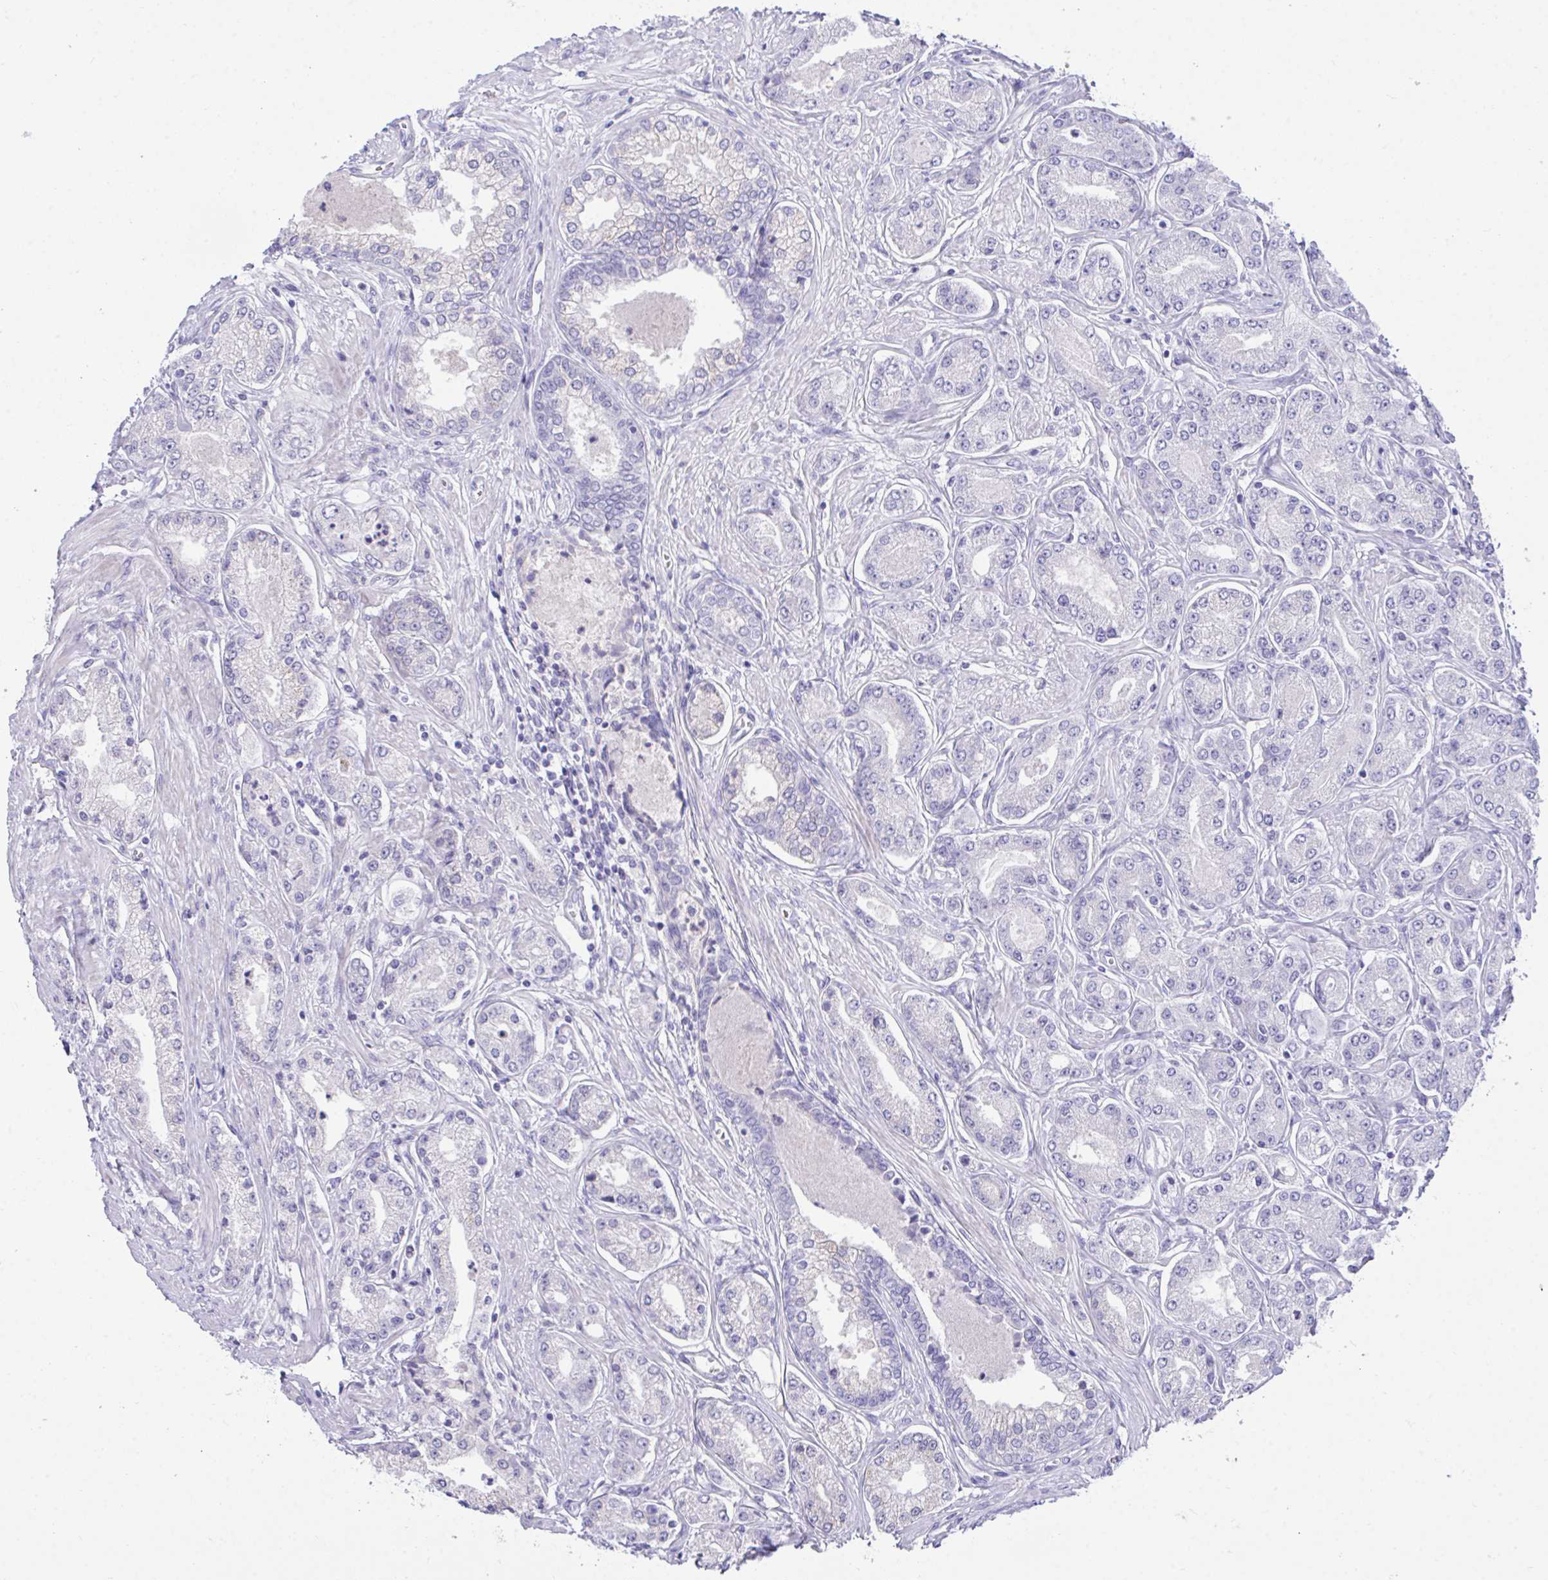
{"staining": {"intensity": "negative", "quantity": "none", "location": "none"}, "tissue": "prostate cancer", "cell_type": "Tumor cells", "image_type": "cancer", "snomed": [{"axis": "morphology", "description": "Adenocarcinoma, High grade"}, {"axis": "topography", "description": "Prostate"}], "caption": "Tumor cells show no significant positivity in prostate cancer (adenocarcinoma (high-grade)). Brightfield microscopy of immunohistochemistry (IHC) stained with DAB (3,3'-diaminobenzidine) (brown) and hematoxylin (blue), captured at high magnification.", "gene": "PLEKHH1", "patient": {"sex": "male", "age": 66}}